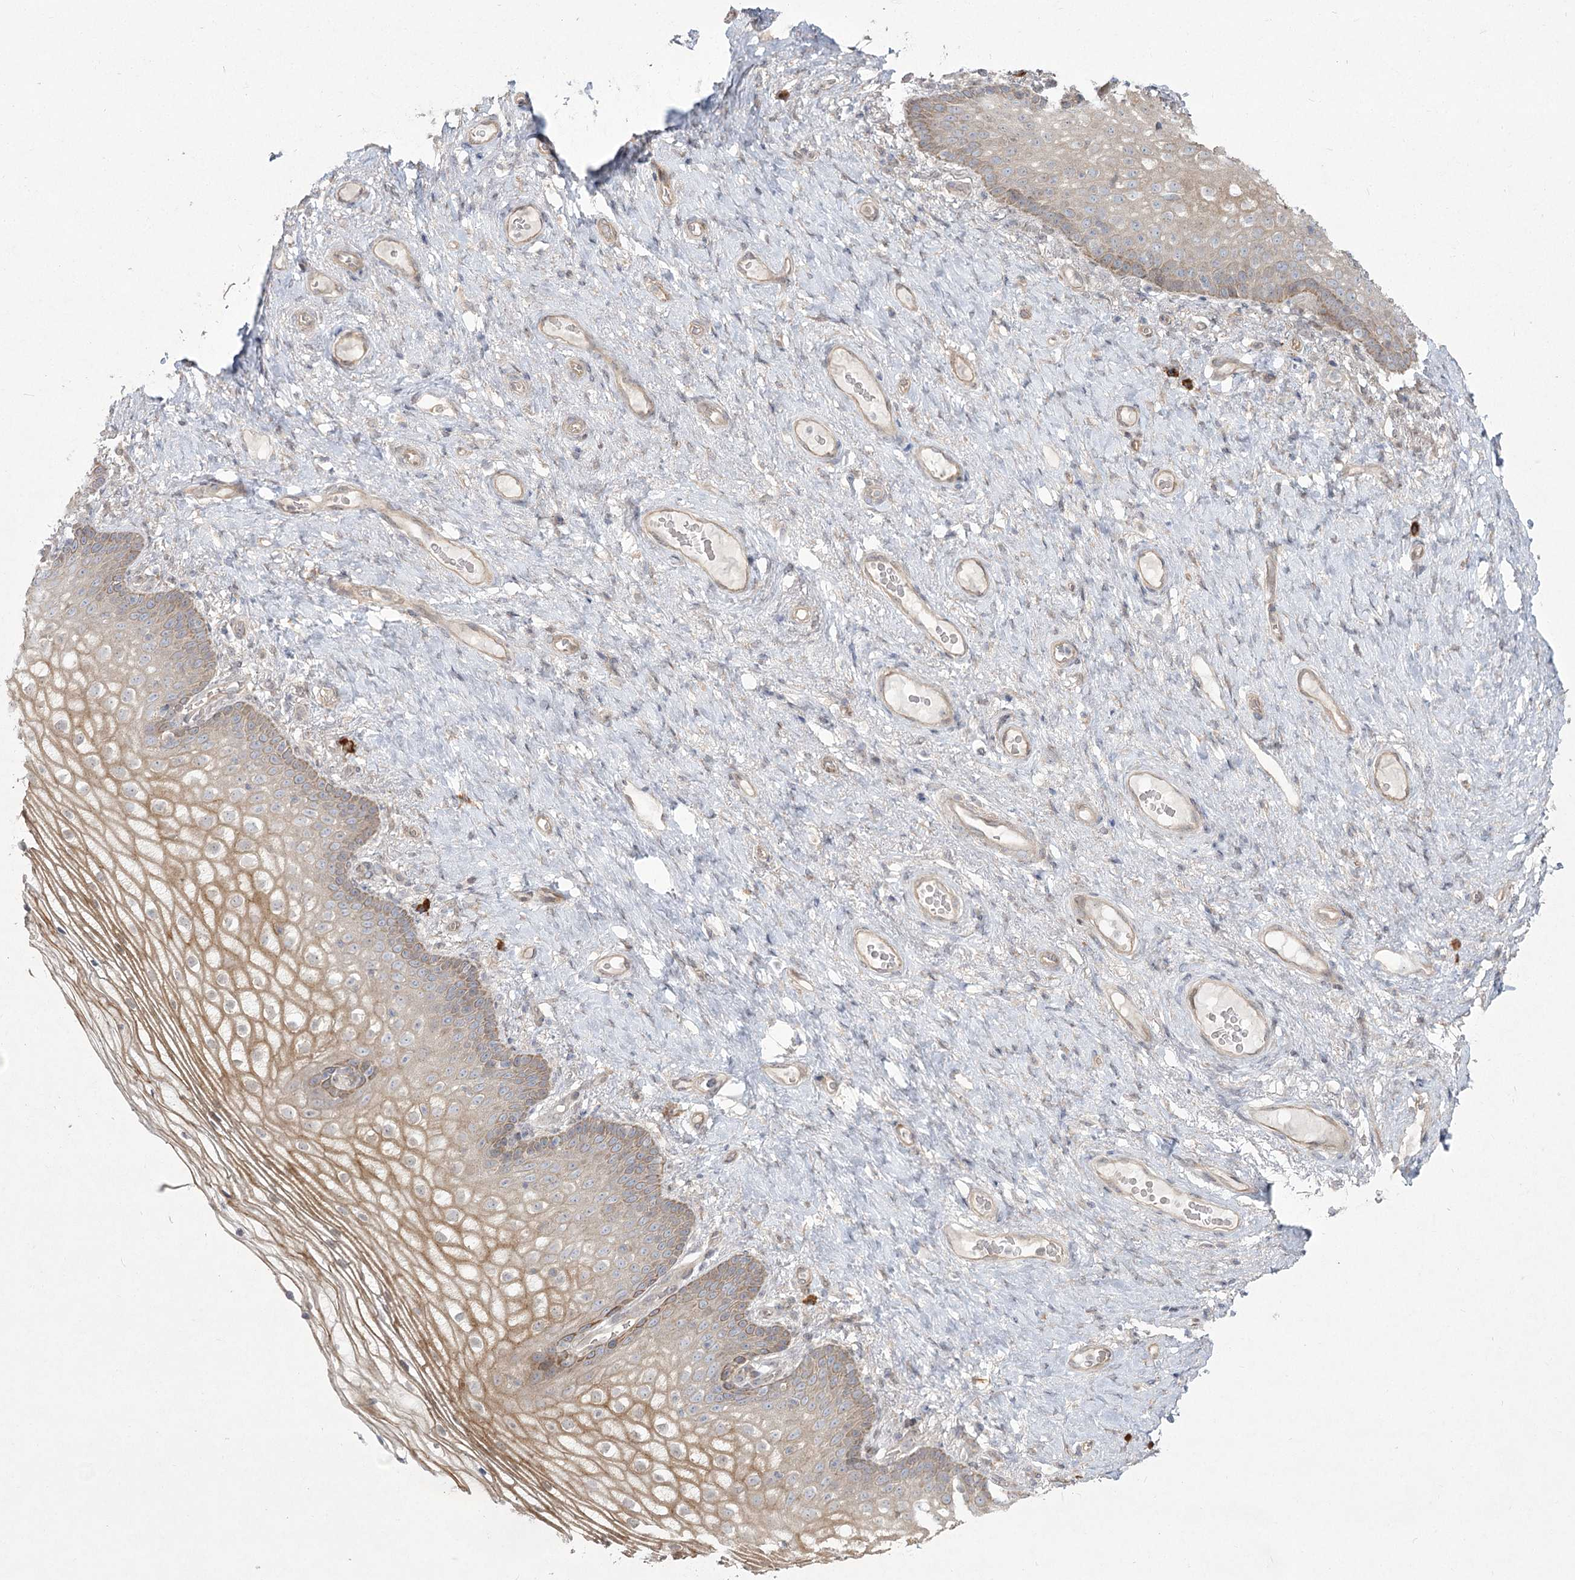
{"staining": {"intensity": "weak", "quantity": "25%-75%", "location": "cytoplasmic/membranous"}, "tissue": "vagina", "cell_type": "Squamous epithelial cells", "image_type": "normal", "snomed": [{"axis": "morphology", "description": "Normal tissue, NOS"}, {"axis": "topography", "description": "Vagina"}], "caption": "IHC of benign human vagina demonstrates low levels of weak cytoplasmic/membranous staining in approximately 25%-75% of squamous epithelial cells.", "gene": "CAMTA1", "patient": {"sex": "female", "age": 60}}